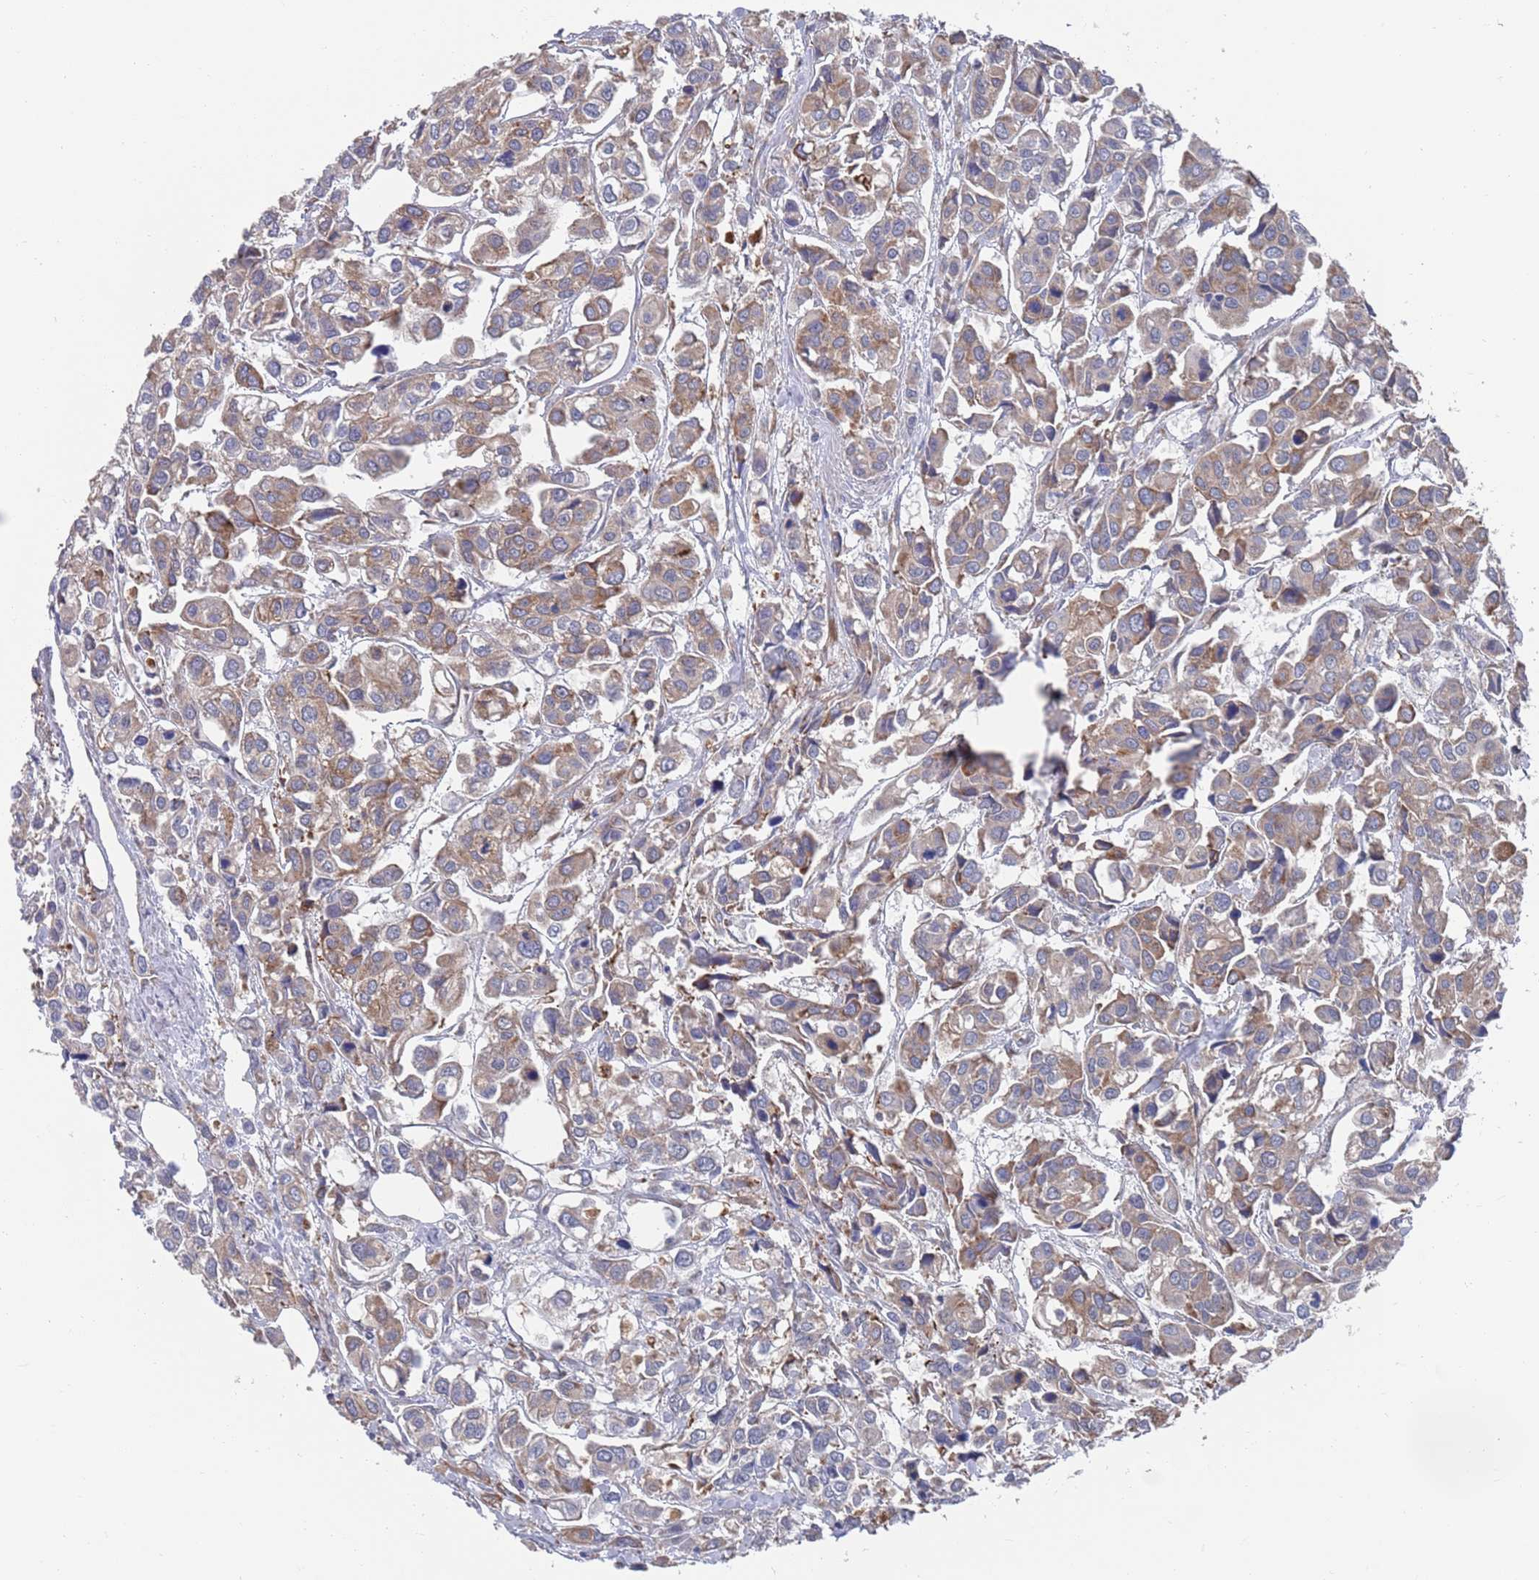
{"staining": {"intensity": "moderate", "quantity": "25%-75%", "location": "cytoplasmic/membranous"}, "tissue": "urothelial cancer", "cell_type": "Tumor cells", "image_type": "cancer", "snomed": [{"axis": "morphology", "description": "Urothelial carcinoma, High grade"}, {"axis": "topography", "description": "Urinary bladder"}], "caption": "A histopathology image of human urothelial carcinoma (high-grade) stained for a protein exhibits moderate cytoplasmic/membranous brown staining in tumor cells.", "gene": "GID8", "patient": {"sex": "male", "age": 67}}